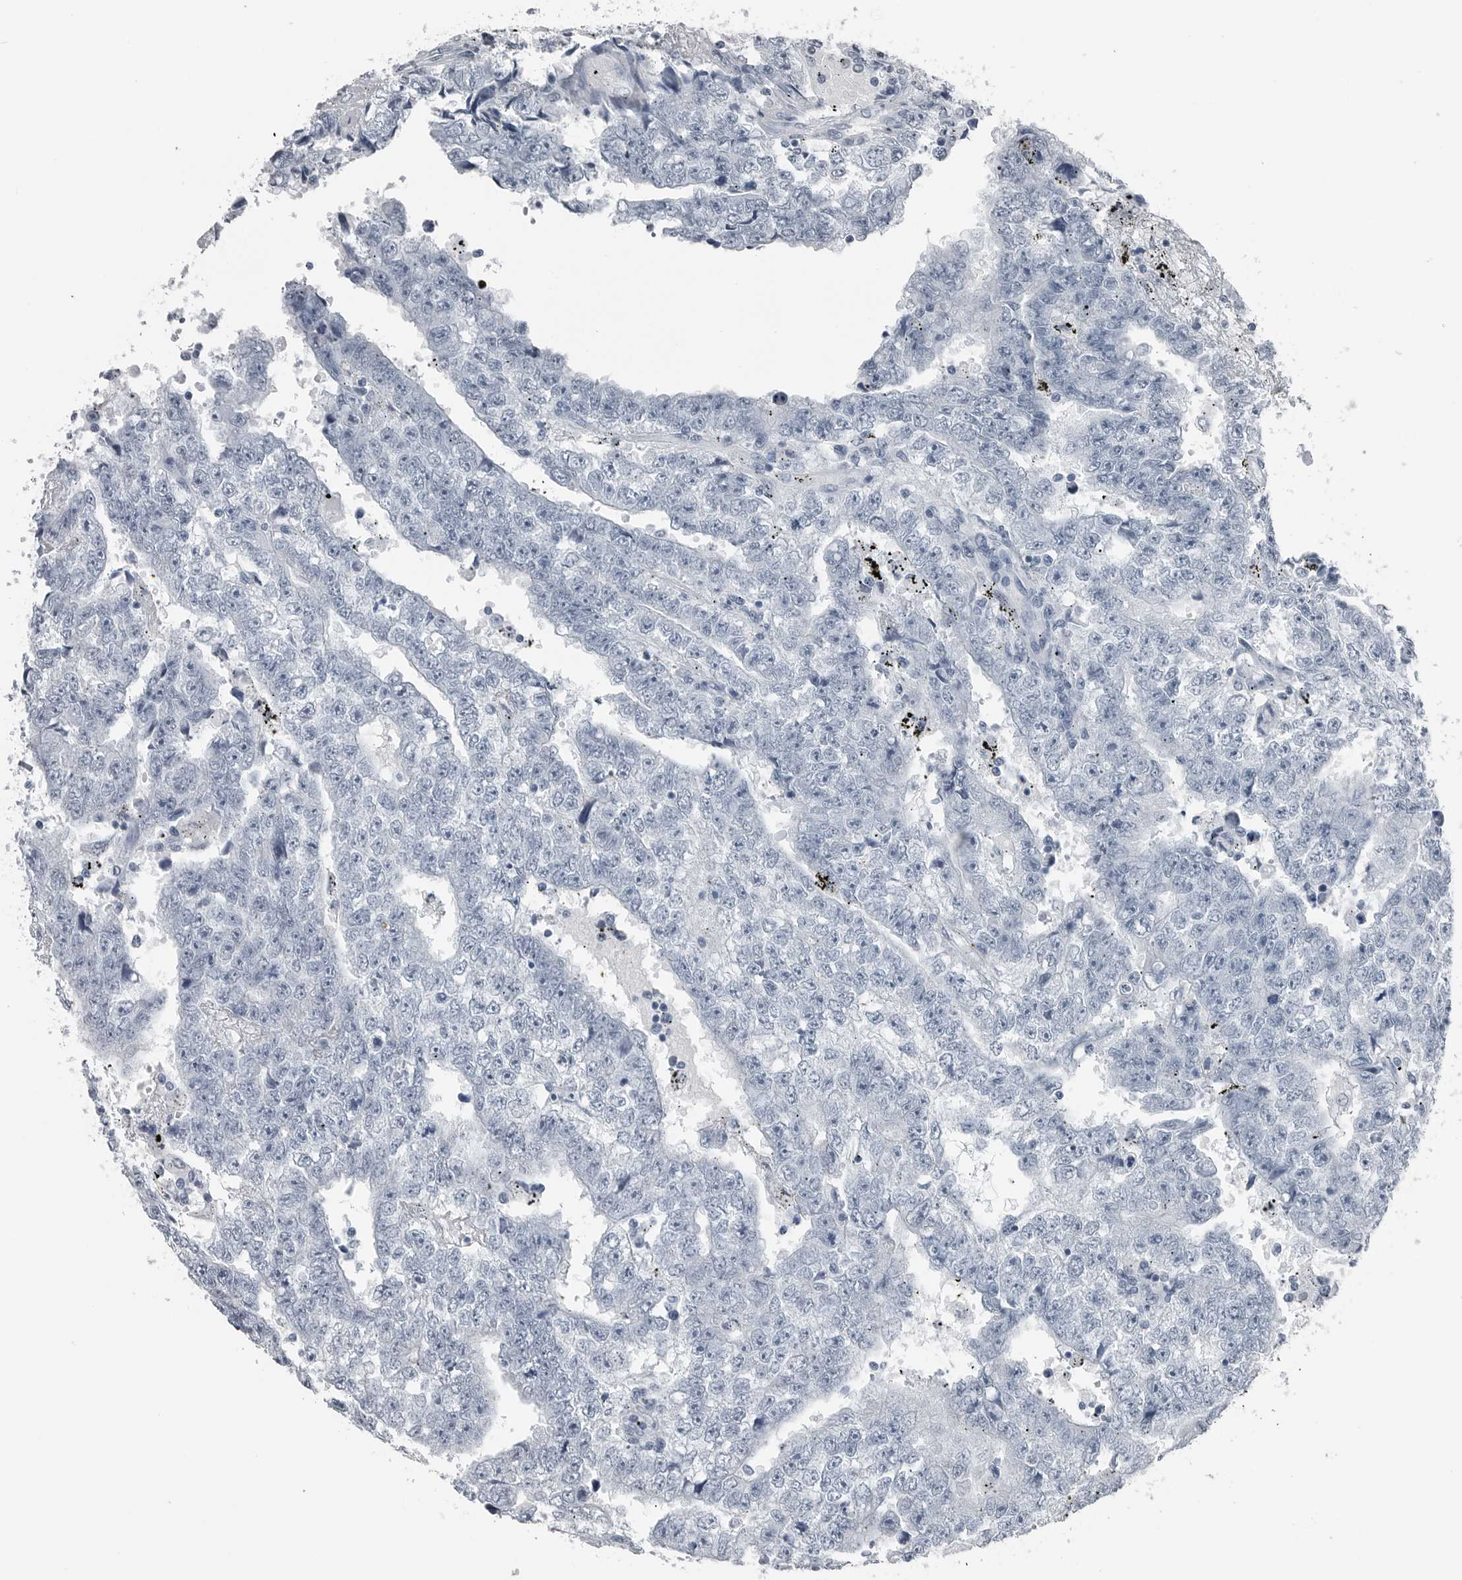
{"staining": {"intensity": "negative", "quantity": "none", "location": "none"}, "tissue": "testis cancer", "cell_type": "Tumor cells", "image_type": "cancer", "snomed": [{"axis": "morphology", "description": "Carcinoma, Embryonal, NOS"}, {"axis": "topography", "description": "Testis"}], "caption": "Immunohistochemistry of human testis cancer displays no positivity in tumor cells.", "gene": "SPINK1", "patient": {"sex": "male", "age": 25}}